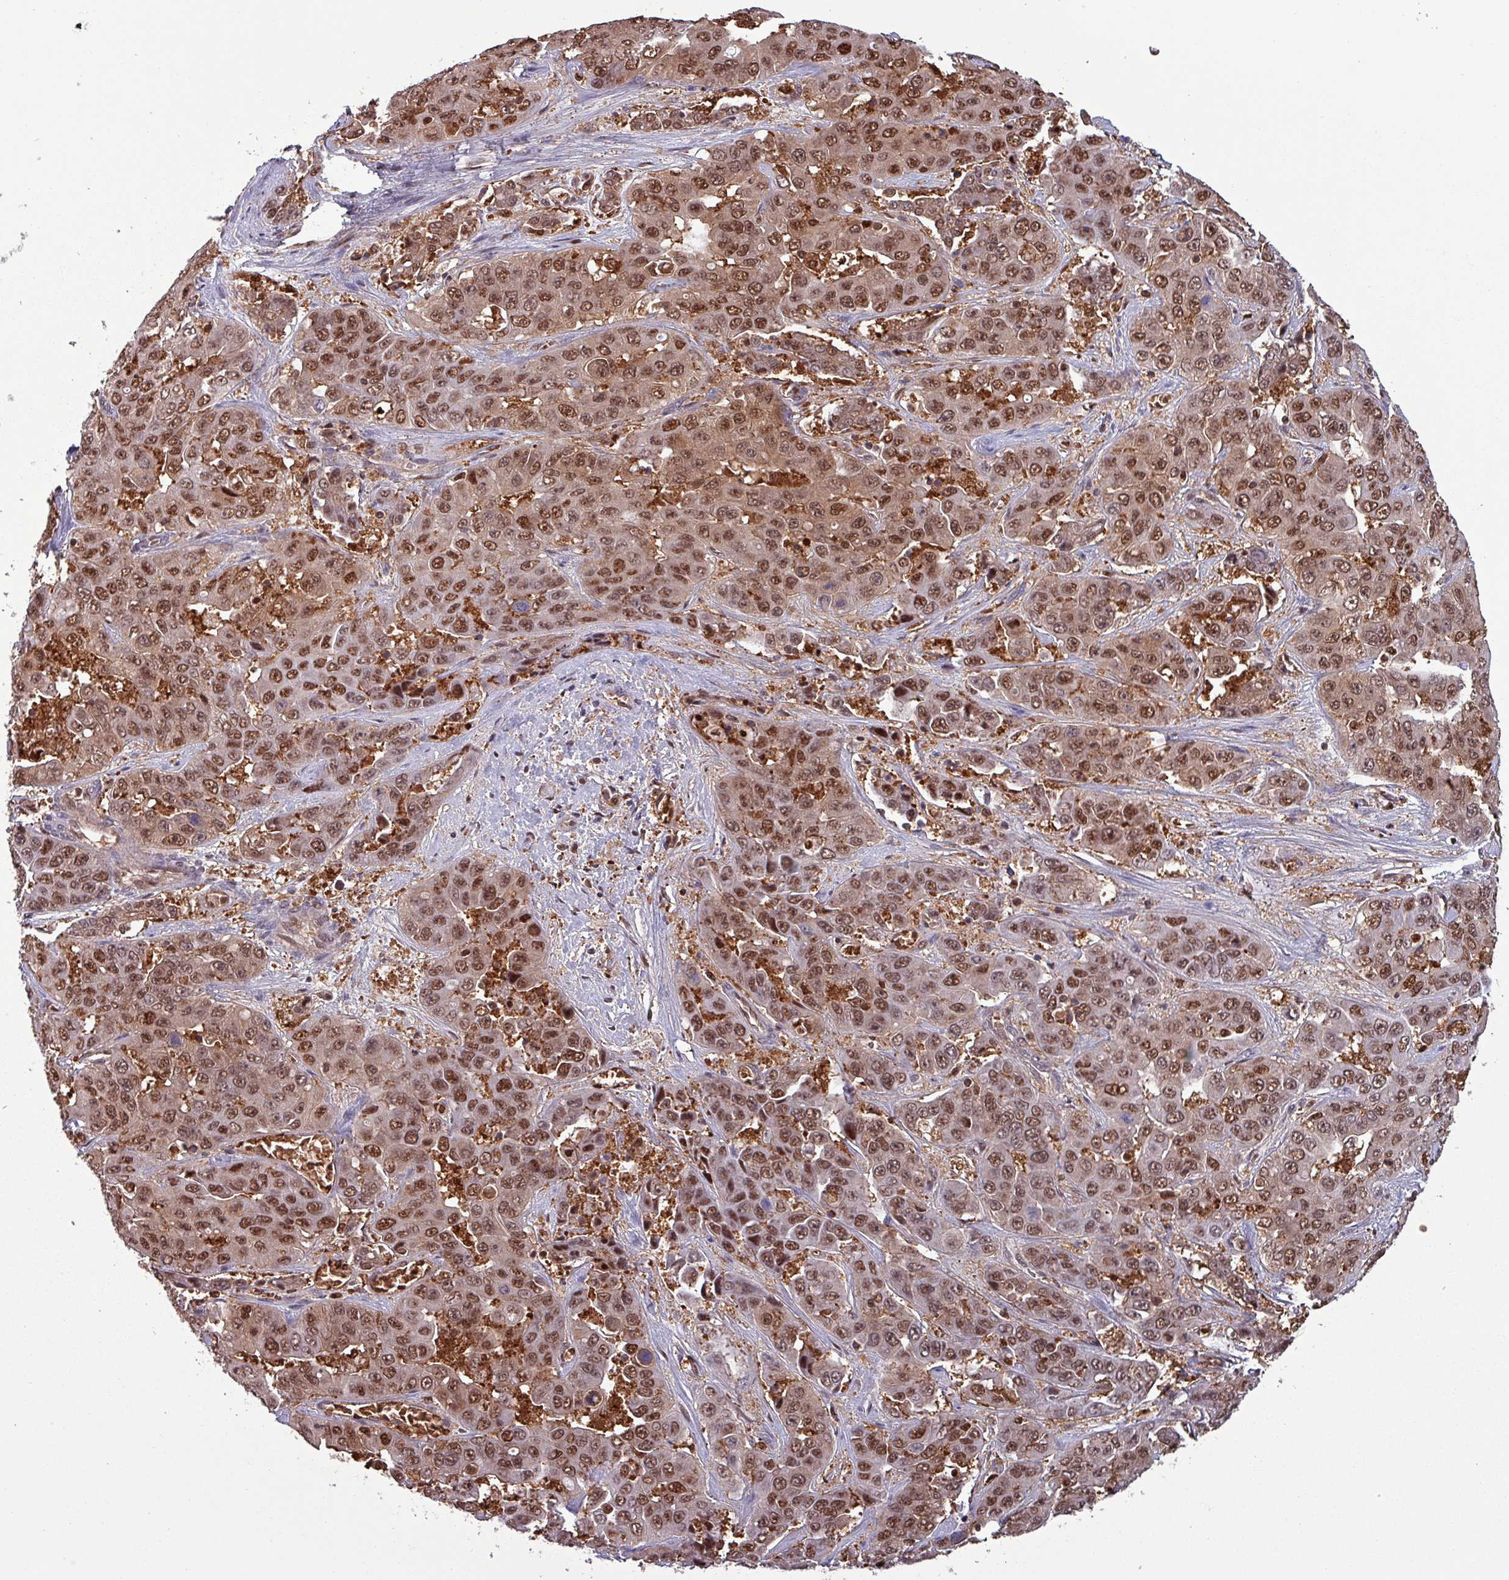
{"staining": {"intensity": "moderate", "quantity": ">75%", "location": "nuclear"}, "tissue": "liver cancer", "cell_type": "Tumor cells", "image_type": "cancer", "snomed": [{"axis": "morphology", "description": "Cholangiocarcinoma"}, {"axis": "topography", "description": "Liver"}], "caption": "Moderate nuclear expression is seen in approximately >75% of tumor cells in liver cancer (cholangiocarcinoma).", "gene": "PSMB8", "patient": {"sex": "female", "age": 52}}